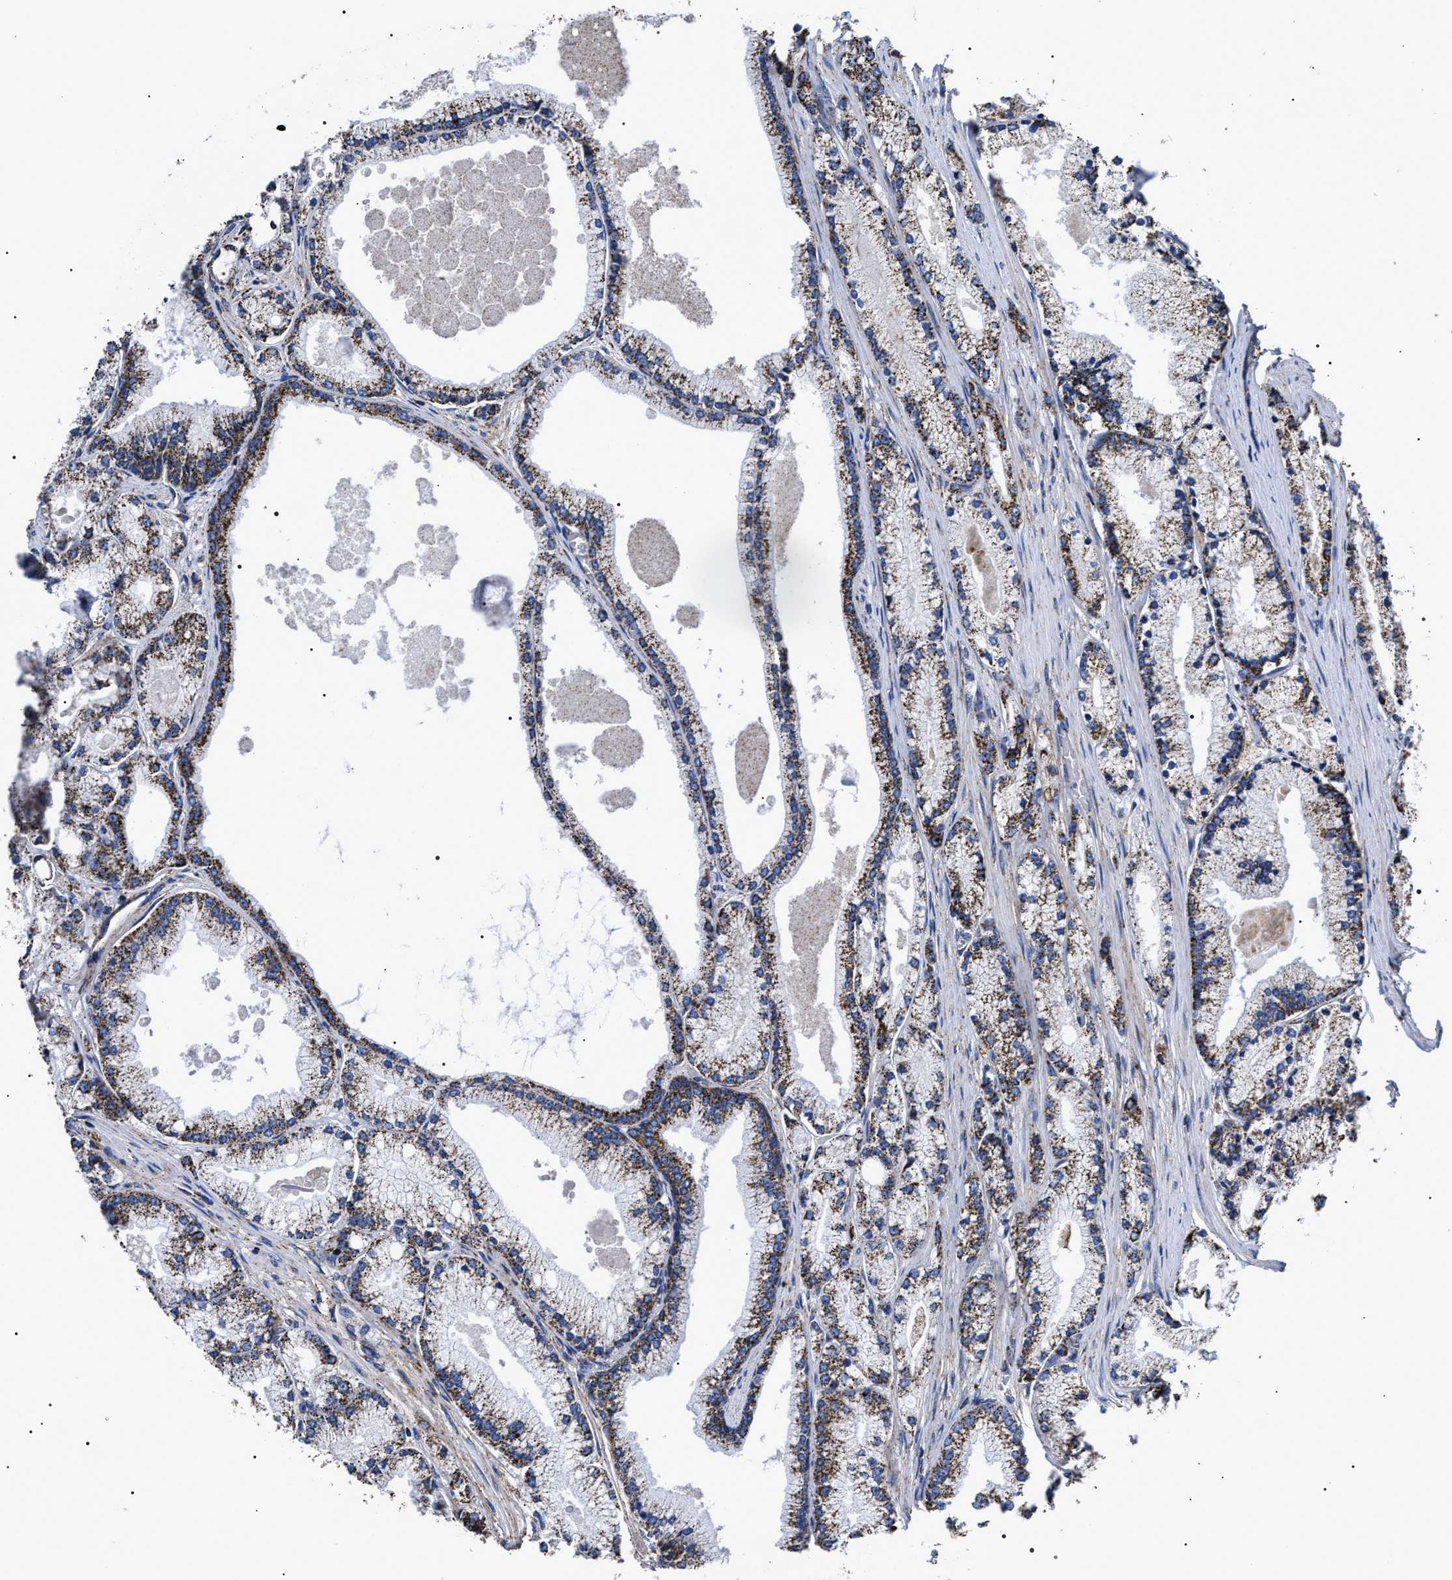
{"staining": {"intensity": "strong", "quantity": ">75%", "location": "cytoplasmic/membranous"}, "tissue": "prostate cancer", "cell_type": "Tumor cells", "image_type": "cancer", "snomed": [{"axis": "morphology", "description": "Adenocarcinoma, High grade"}, {"axis": "topography", "description": "Prostate"}], "caption": "Immunohistochemistry (IHC) of human high-grade adenocarcinoma (prostate) displays high levels of strong cytoplasmic/membranous expression in about >75% of tumor cells. The staining is performed using DAB (3,3'-diaminobenzidine) brown chromogen to label protein expression. The nuclei are counter-stained blue using hematoxylin.", "gene": "COG5", "patient": {"sex": "male", "age": 71}}